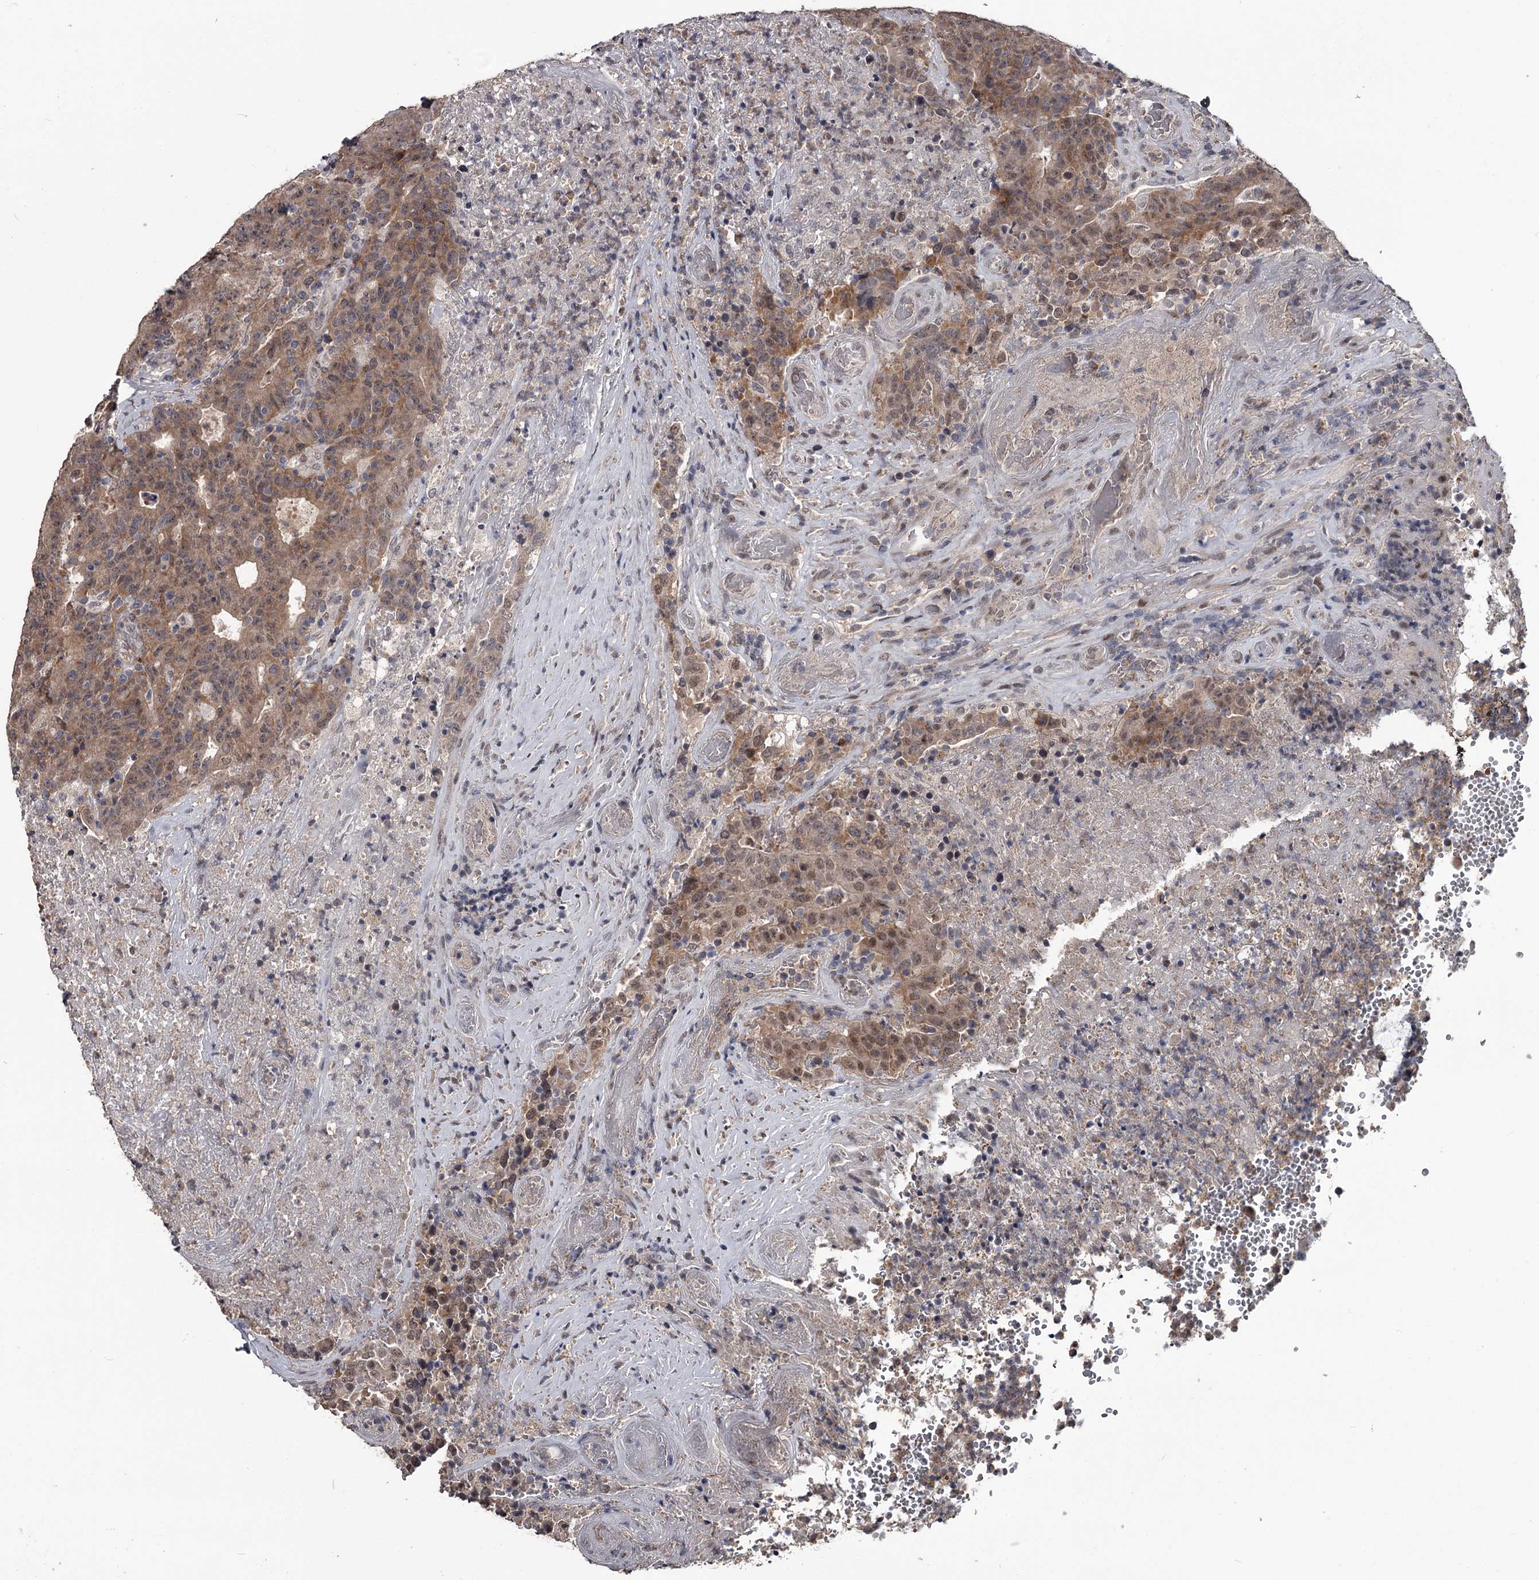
{"staining": {"intensity": "moderate", "quantity": ">75%", "location": "cytoplasmic/membranous,nuclear"}, "tissue": "colorectal cancer", "cell_type": "Tumor cells", "image_type": "cancer", "snomed": [{"axis": "morphology", "description": "Adenocarcinoma, NOS"}, {"axis": "topography", "description": "Colon"}], "caption": "Protein expression by immunohistochemistry reveals moderate cytoplasmic/membranous and nuclear staining in about >75% of tumor cells in colorectal cancer (adenocarcinoma).", "gene": "PRPF40B", "patient": {"sex": "female", "age": 75}}